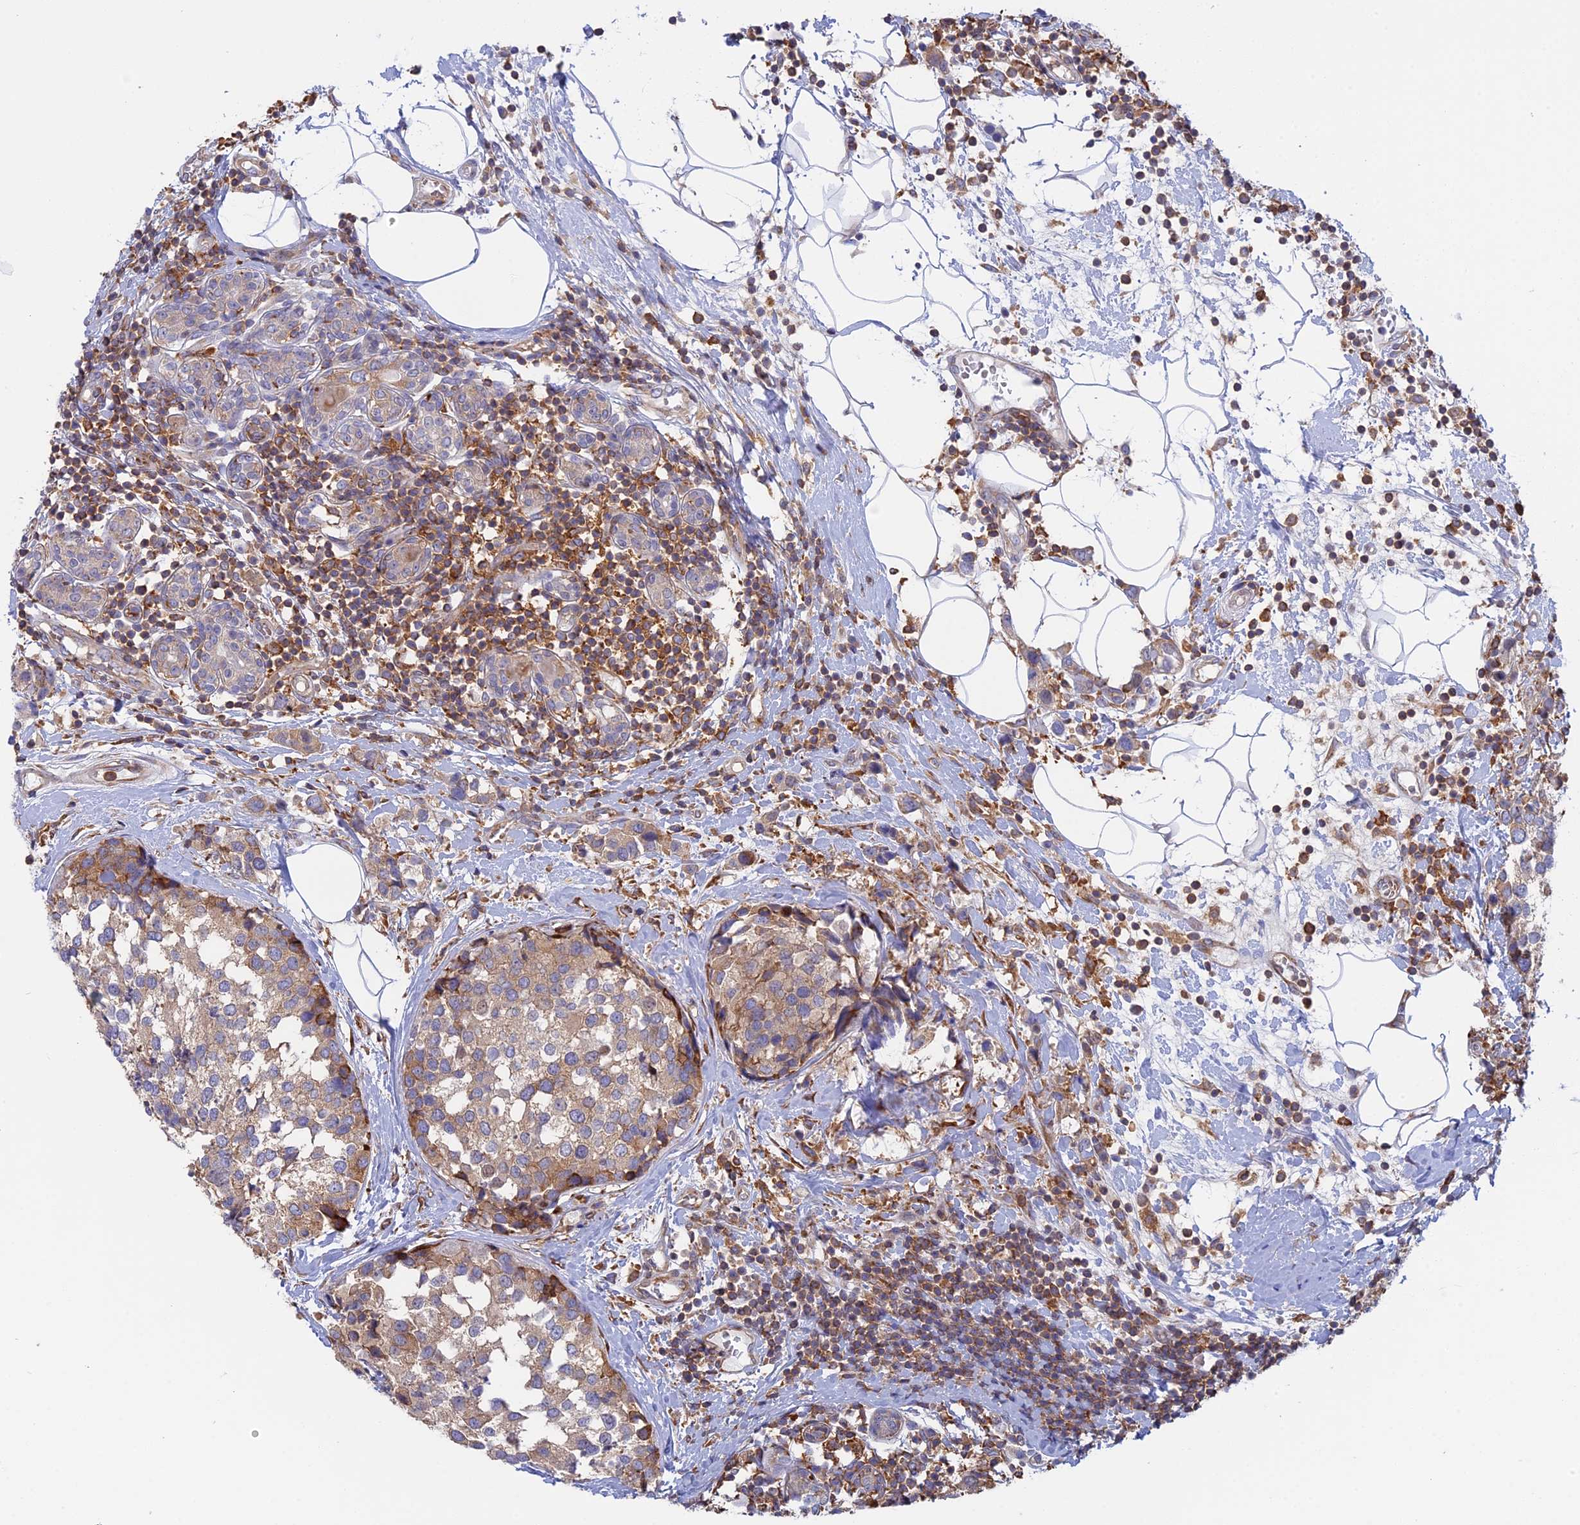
{"staining": {"intensity": "moderate", "quantity": "25%-75%", "location": "cytoplasmic/membranous"}, "tissue": "breast cancer", "cell_type": "Tumor cells", "image_type": "cancer", "snomed": [{"axis": "morphology", "description": "Lobular carcinoma"}, {"axis": "topography", "description": "Breast"}], "caption": "Breast cancer (lobular carcinoma) stained with a brown dye reveals moderate cytoplasmic/membranous positive positivity in approximately 25%-75% of tumor cells.", "gene": "GMIP", "patient": {"sex": "female", "age": 59}}